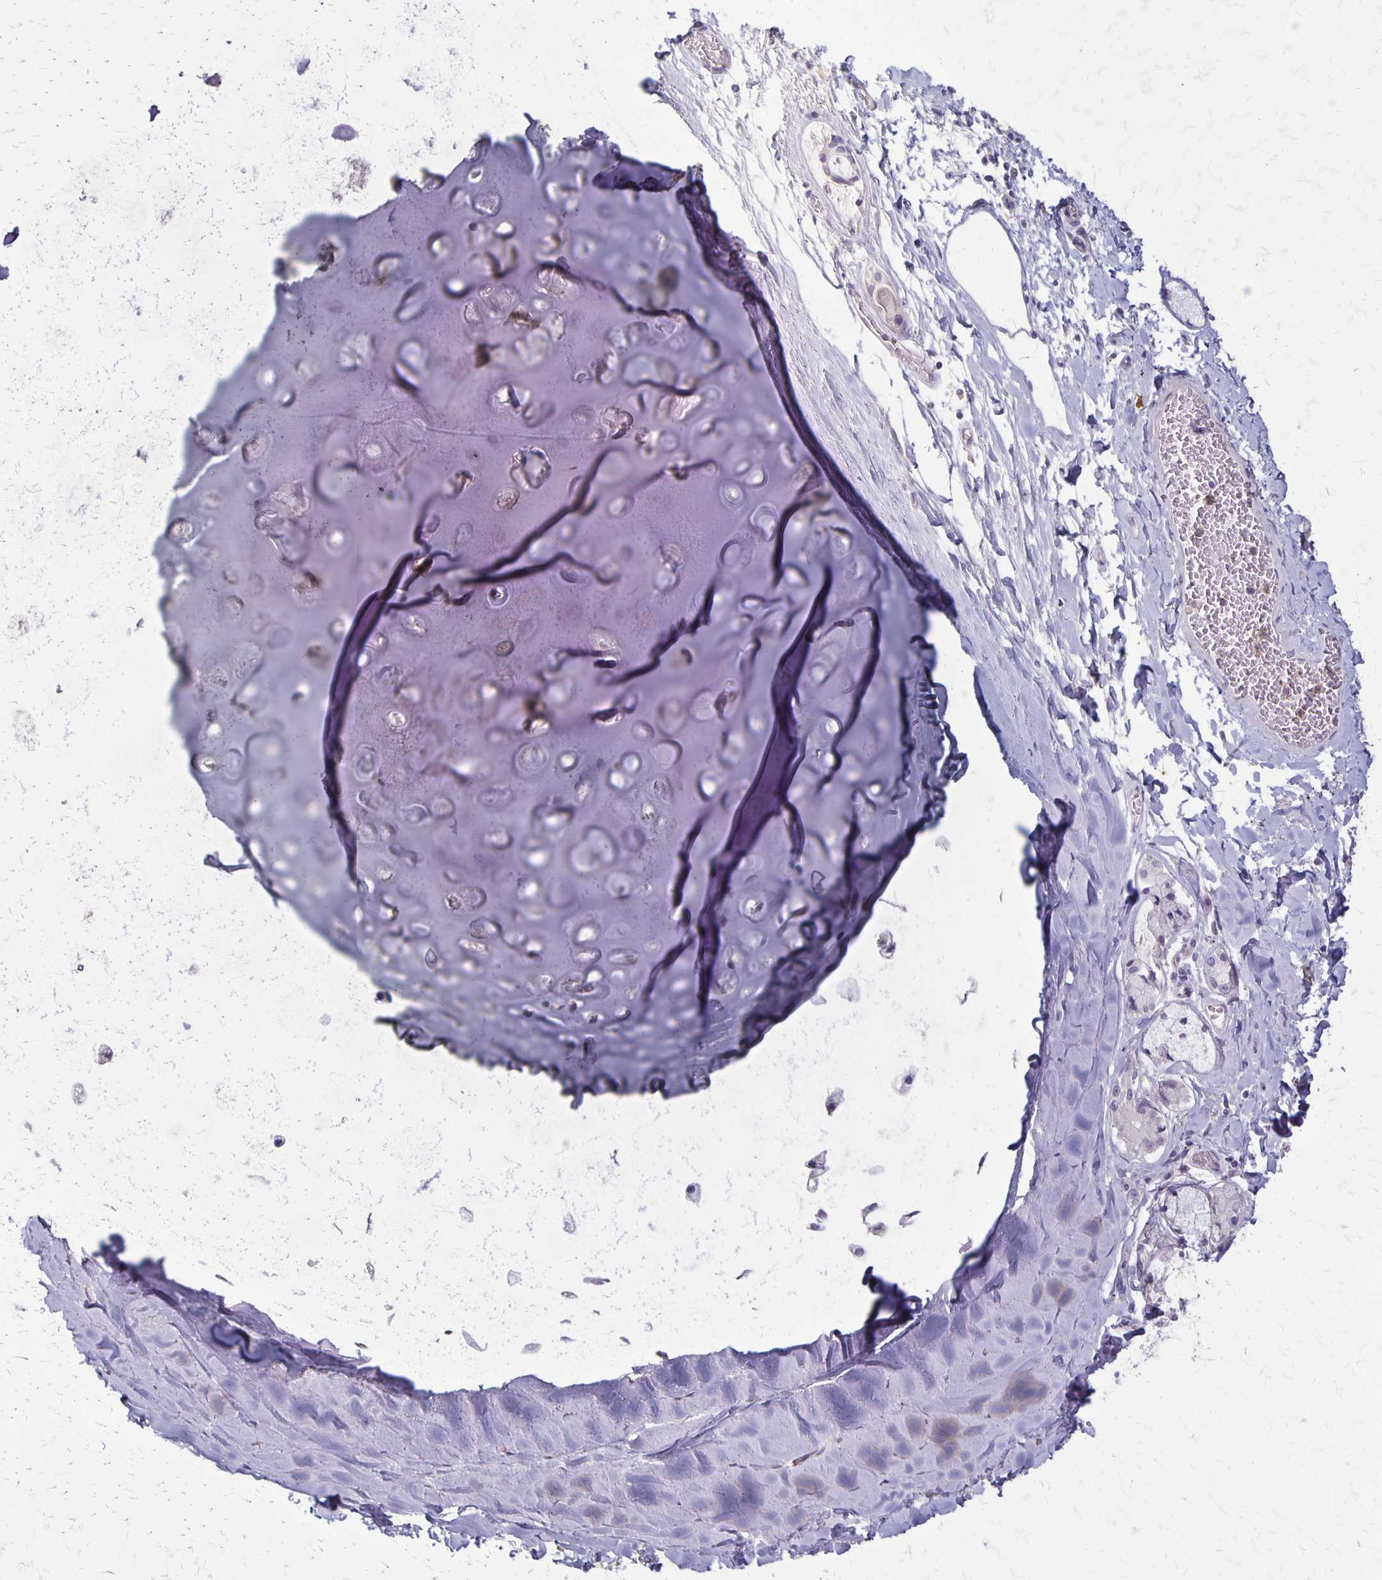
{"staining": {"intensity": "negative", "quantity": "none", "location": "none"}, "tissue": "soft tissue", "cell_type": "Chondrocytes", "image_type": "normal", "snomed": [{"axis": "morphology", "description": "Normal tissue, NOS"}, {"axis": "topography", "description": "Cartilage tissue"}, {"axis": "topography", "description": "Bronchus"}, {"axis": "topography", "description": "Peripheral nerve tissue"}], "caption": "DAB immunohistochemical staining of normal human soft tissue reveals no significant staining in chondrocytes.", "gene": "SEPTIN5", "patient": {"sex": "male", "age": 67}}